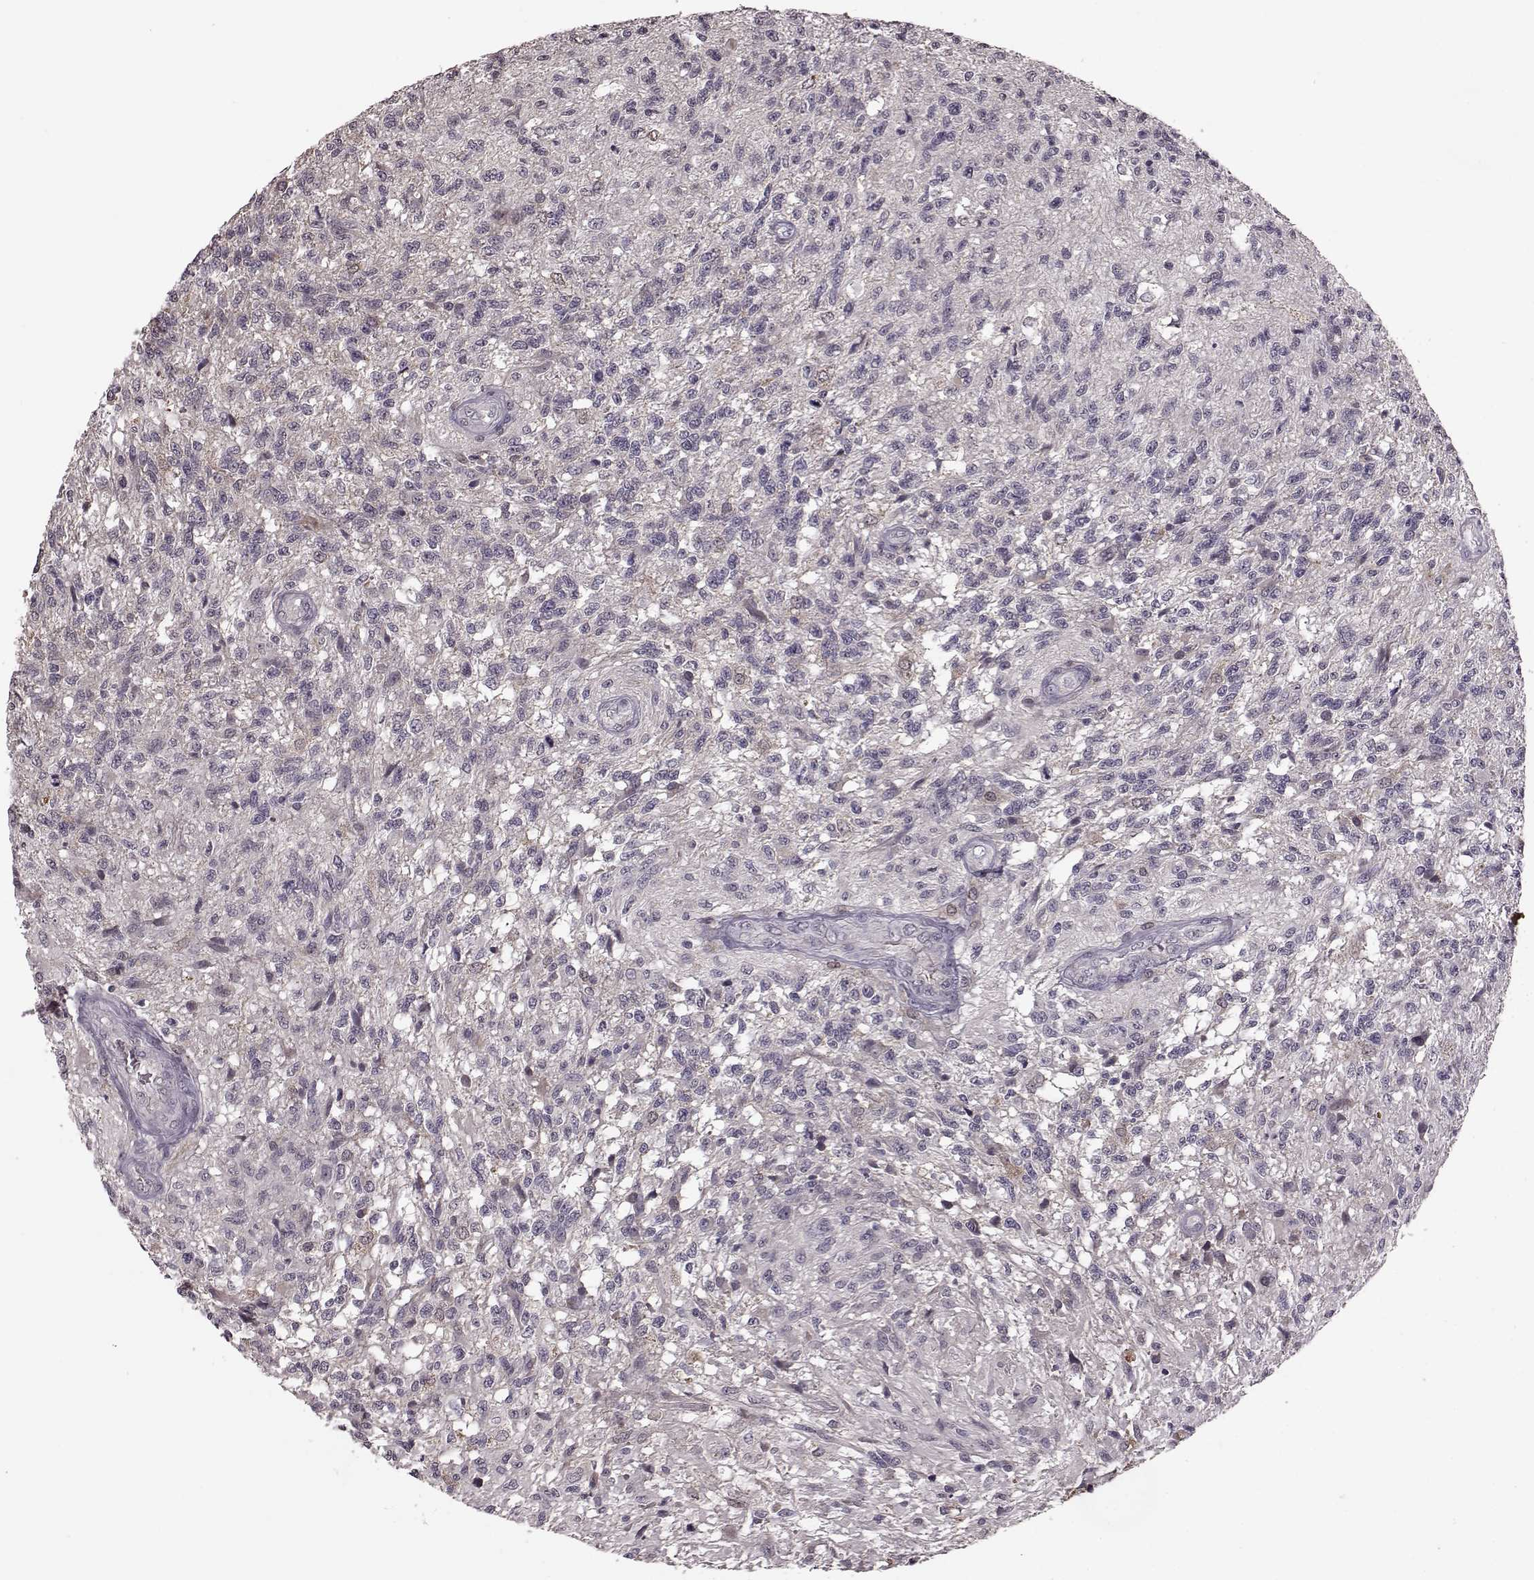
{"staining": {"intensity": "negative", "quantity": "none", "location": "none"}, "tissue": "glioma", "cell_type": "Tumor cells", "image_type": "cancer", "snomed": [{"axis": "morphology", "description": "Glioma, malignant, High grade"}, {"axis": "topography", "description": "Brain"}], "caption": "Glioma stained for a protein using immunohistochemistry (IHC) demonstrates no positivity tumor cells.", "gene": "NRL", "patient": {"sex": "male", "age": 56}}